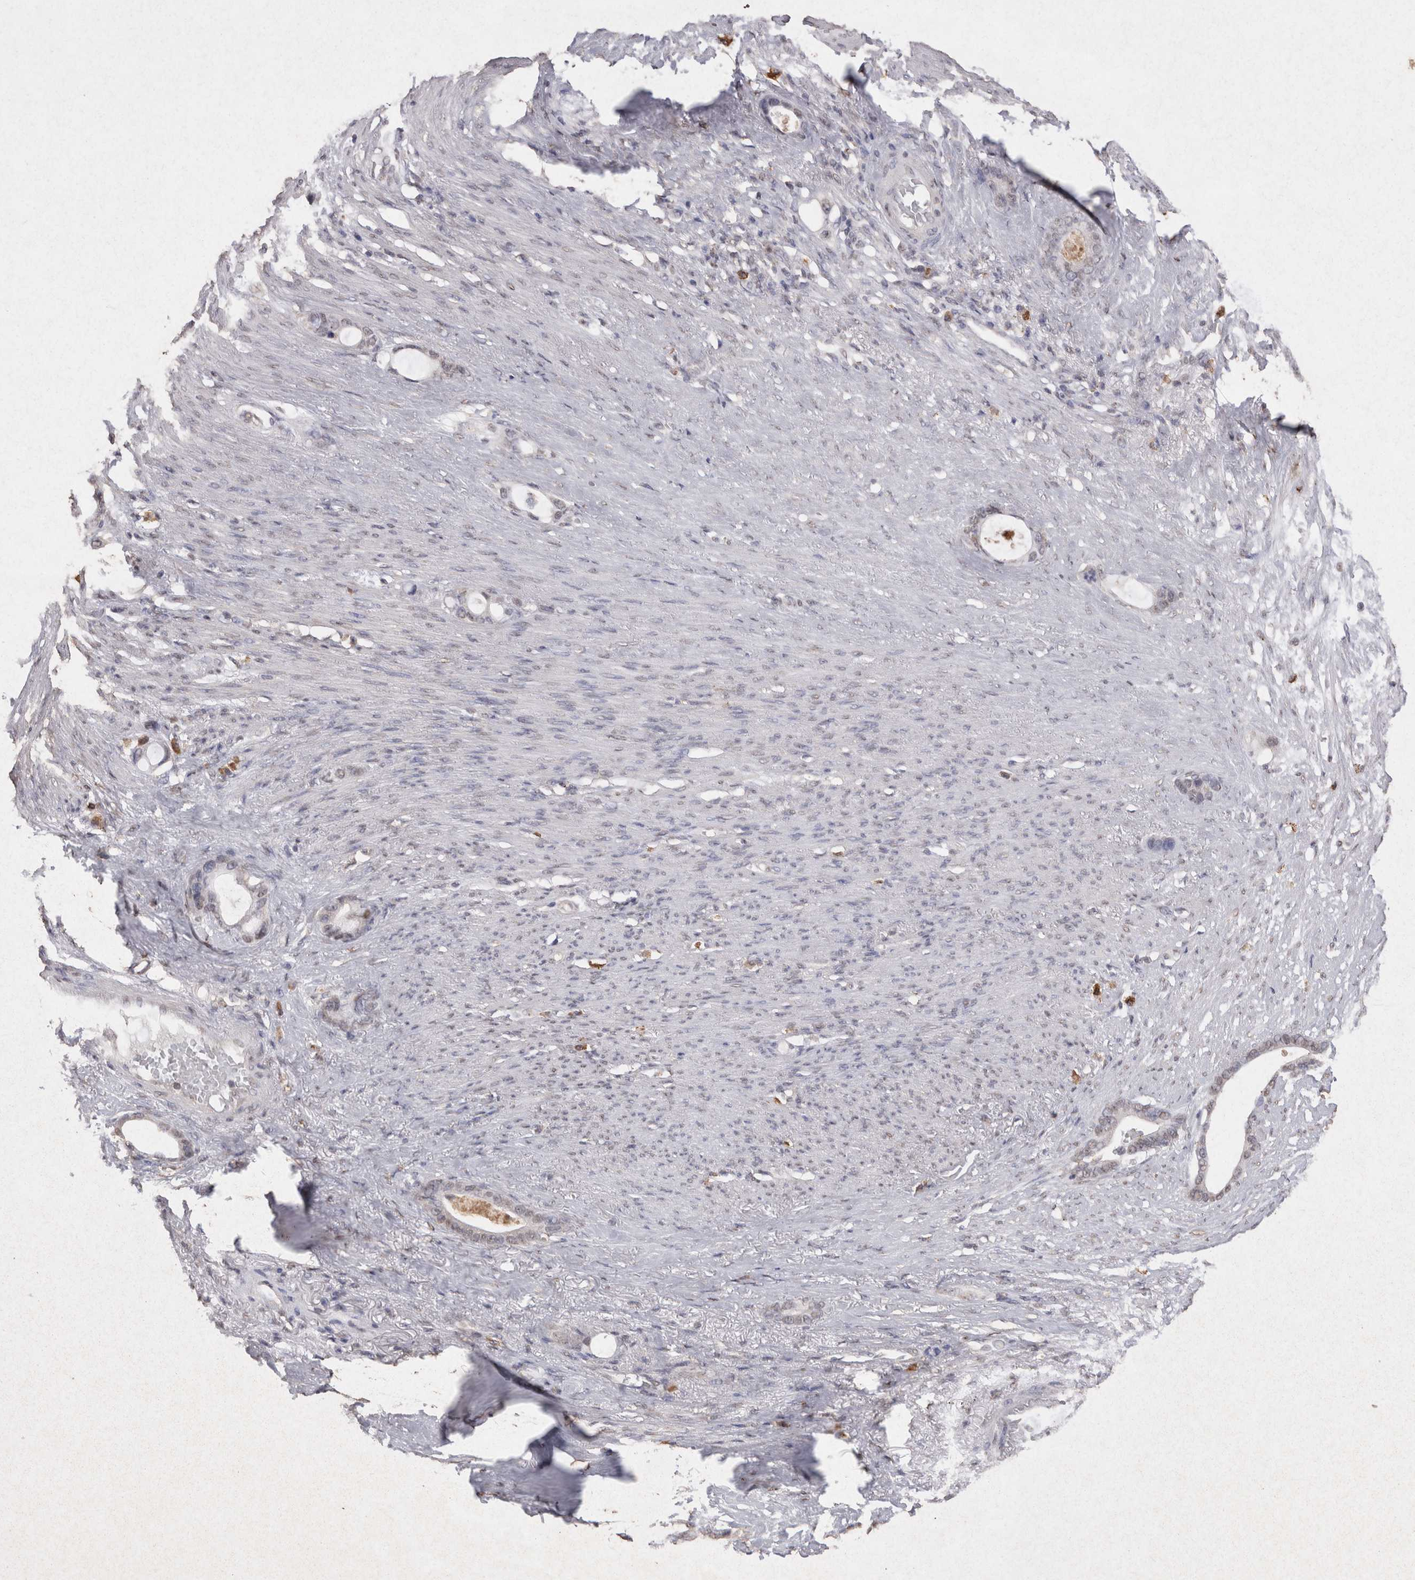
{"staining": {"intensity": "negative", "quantity": "none", "location": "none"}, "tissue": "stomach cancer", "cell_type": "Tumor cells", "image_type": "cancer", "snomed": [{"axis": "morphology", "description": "Adenocarcinoma, NOS"}, {"axis": "topography", "description": "Stomach"}], "caption": "Immunohistochemistry (IHC) histopathology image of neoplastic tissue: human stomach cancer stained with DAB (3,3'-diaminobenzidine) displays no significant protein expression in tumor cells.", "gene": "GRK5", "patient": {"sex": "female", "age": 75}}